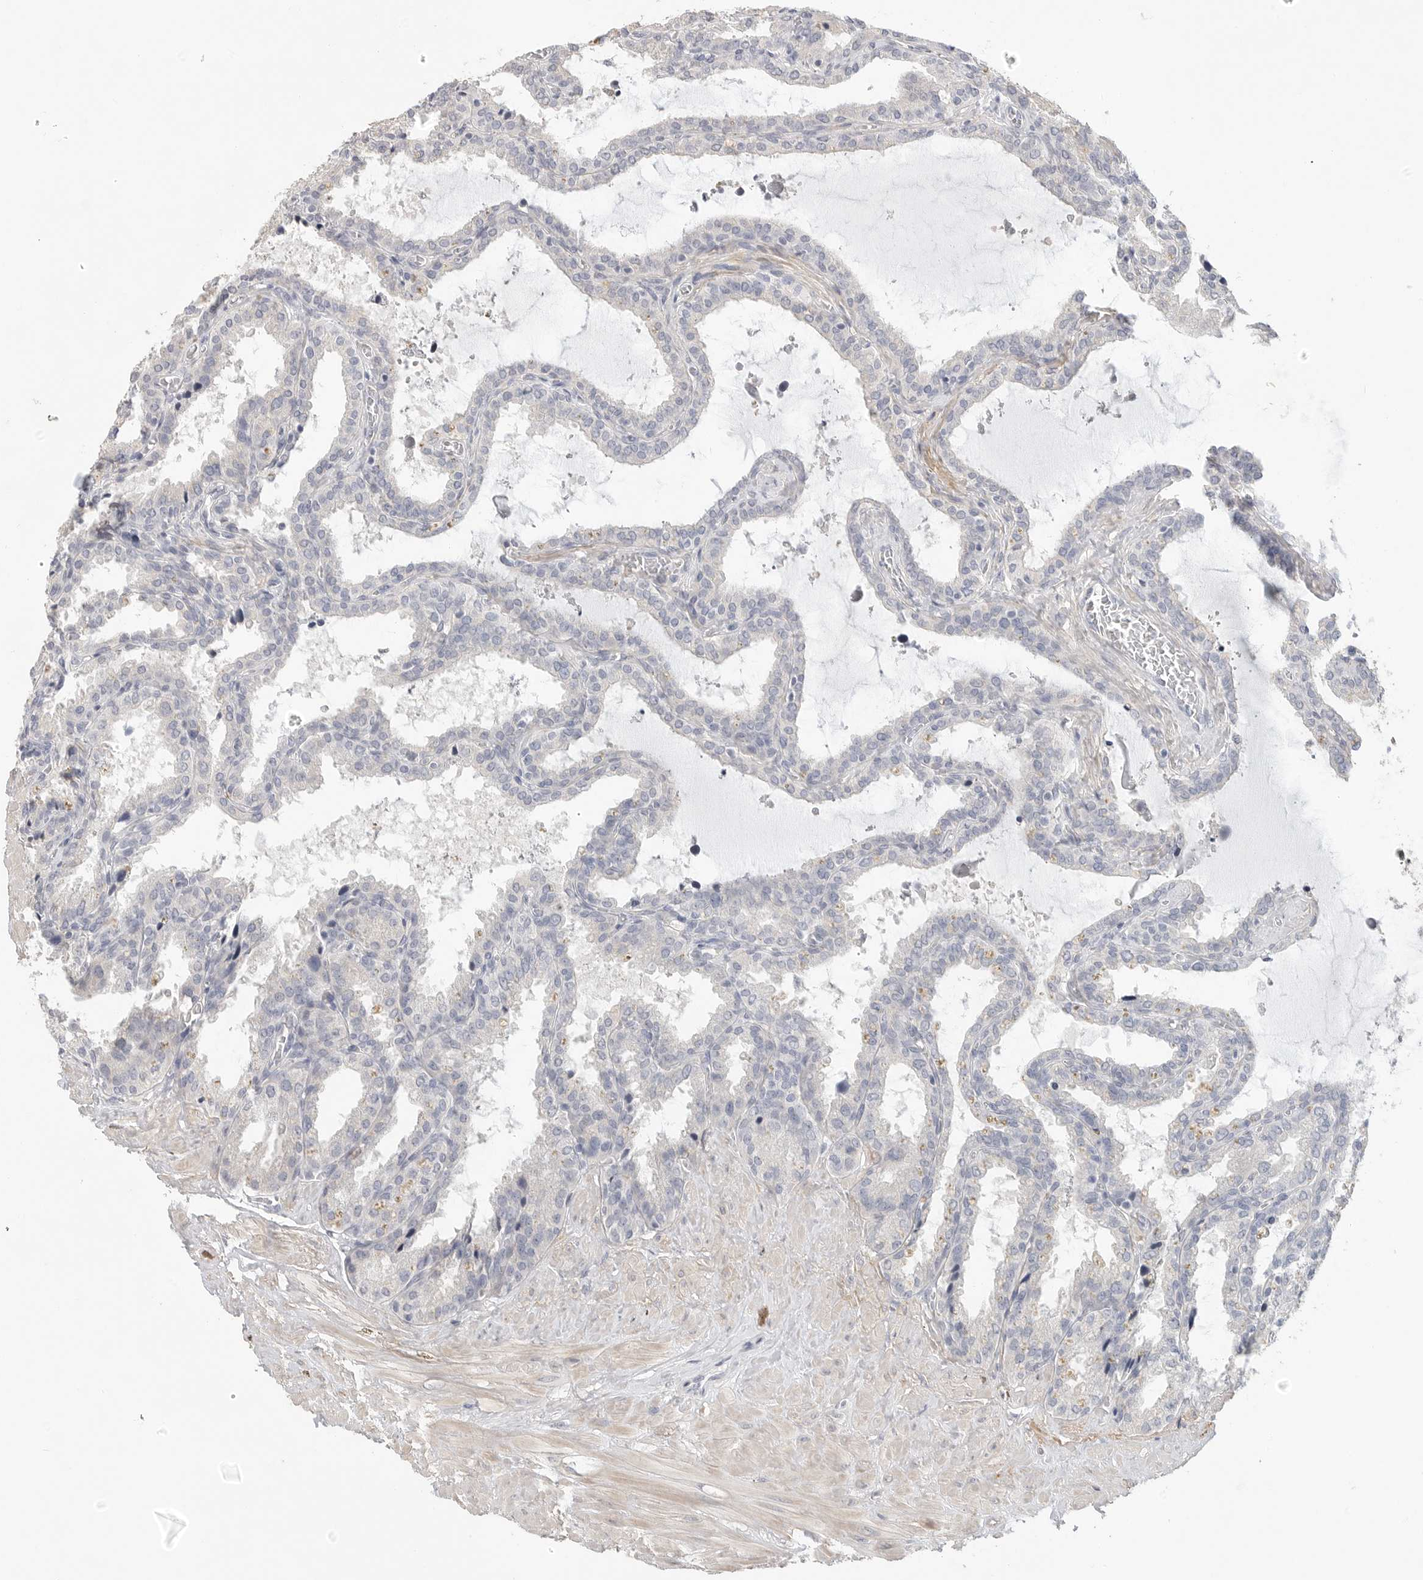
{"staining": {"intensity": "negative", "quantity": "none", "location": "none"}, "tissue": "seminal vesicle", "cell_type": "Glandular cells", "image_type": "normal", "snomed": [{"axis": "morphology", "description": "Normal tissue, NOS"}, {"axis": "topography", "description": "Seminal veicle"}], "caption": "Immunohistochemistry (IHC) photomicrograph of benign seminal vesicle: seminal vesicle stained with DAB (3,3'-diaminobenzidine) shows no significant protein staining in glandular cells.", "gene": "FBN2", "patient": {"sex": "male", "age": 46}}